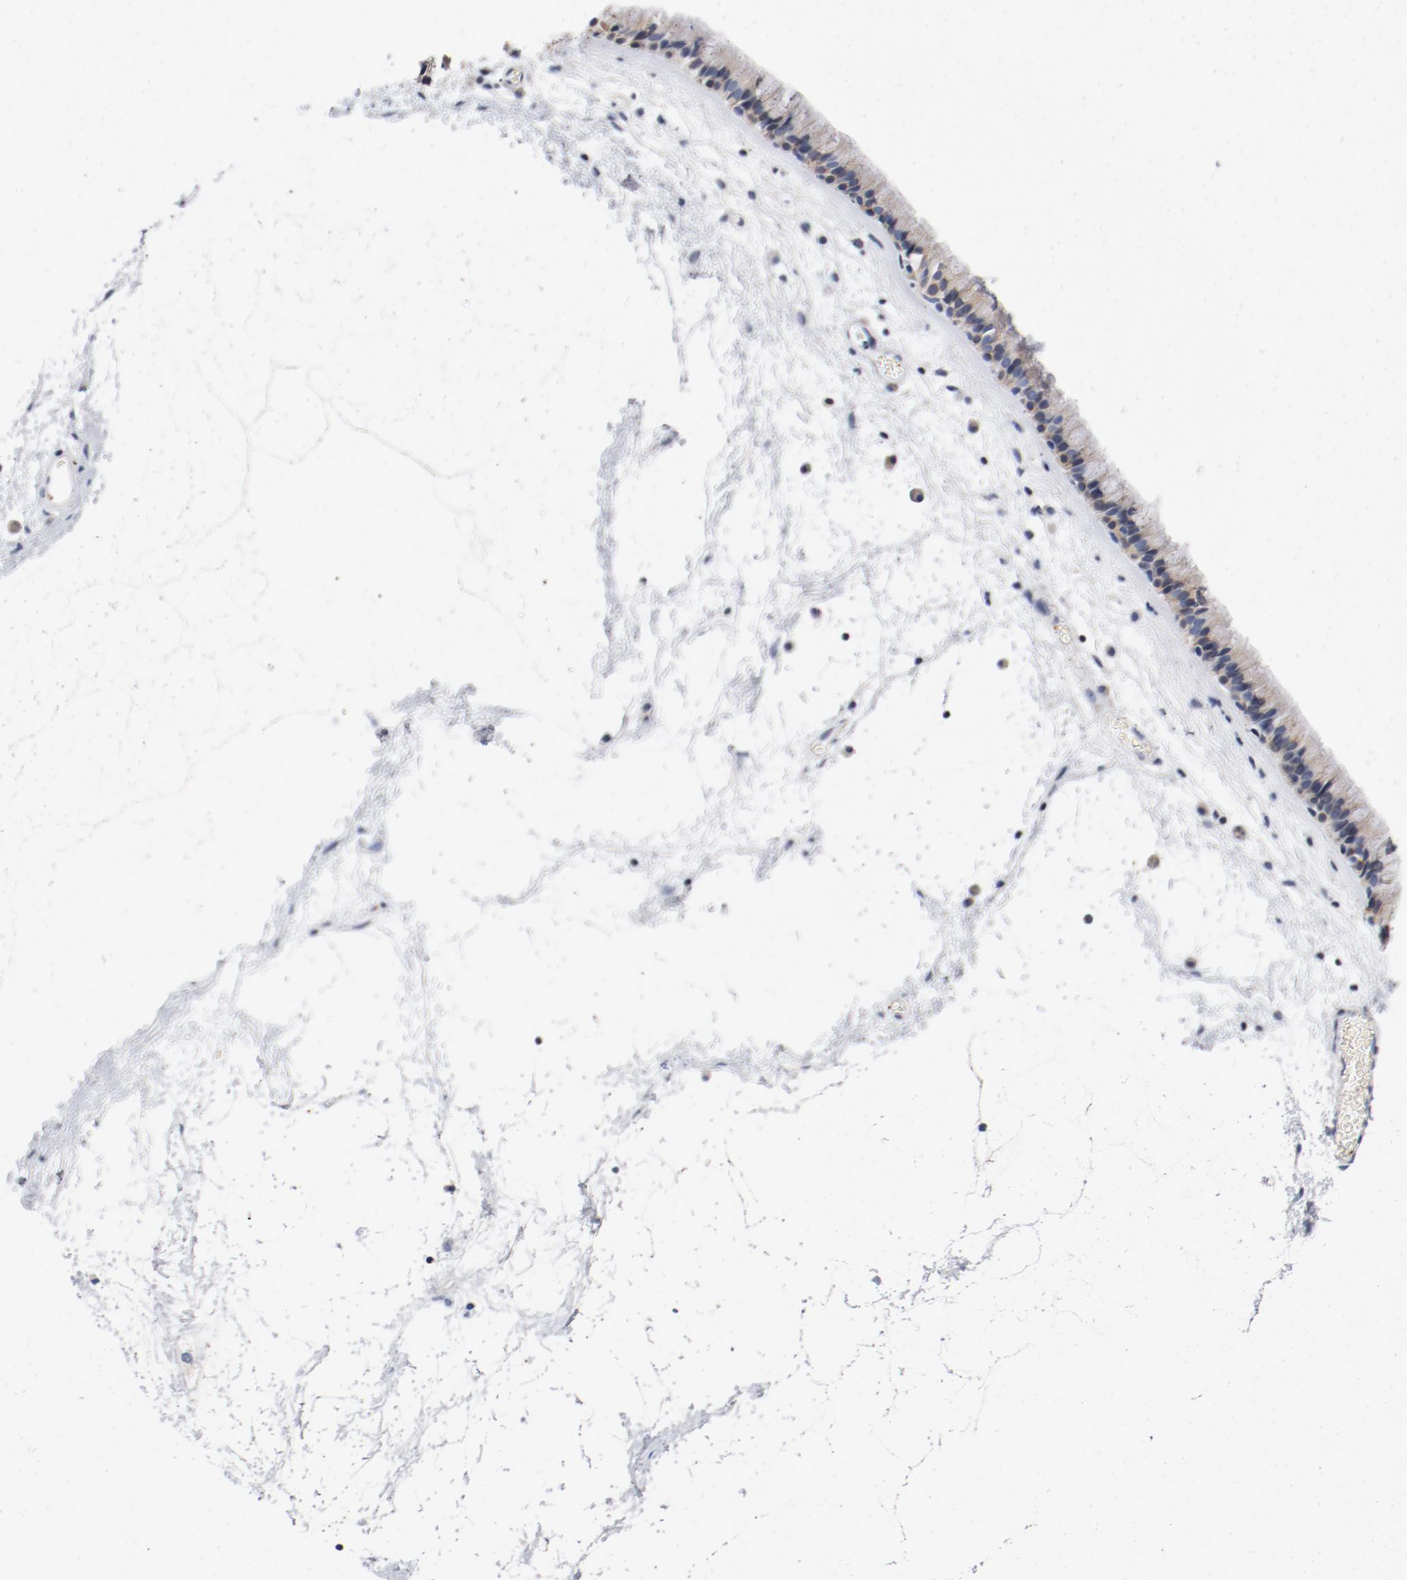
{"staining": {"intensity": "moderate", "quantity": ">75%", "location": "cytoplasmic/membranous"}, "tissue": "nasopharynx", "cell_type": "Respiratory epithelial cells", "image_type": "normal", "snomed": [{"axis": "morphology", "description": "Normal tissue, NOS"}, {"axis": "morphology", "description": "Inflammation, NOS"}, {"axis": "topography", "description": "Nasopharynx"}], "caption": "Protein analysis of unremarkable nasopharynx displays moderate cytoplasmic/membranous staining in about >75% of respiratory epithelial cells. (Brightfield microscopy of DAB IHC at high magnification).", "gene": "PIM1", "patient": {"sex": "male", "age": 48}}